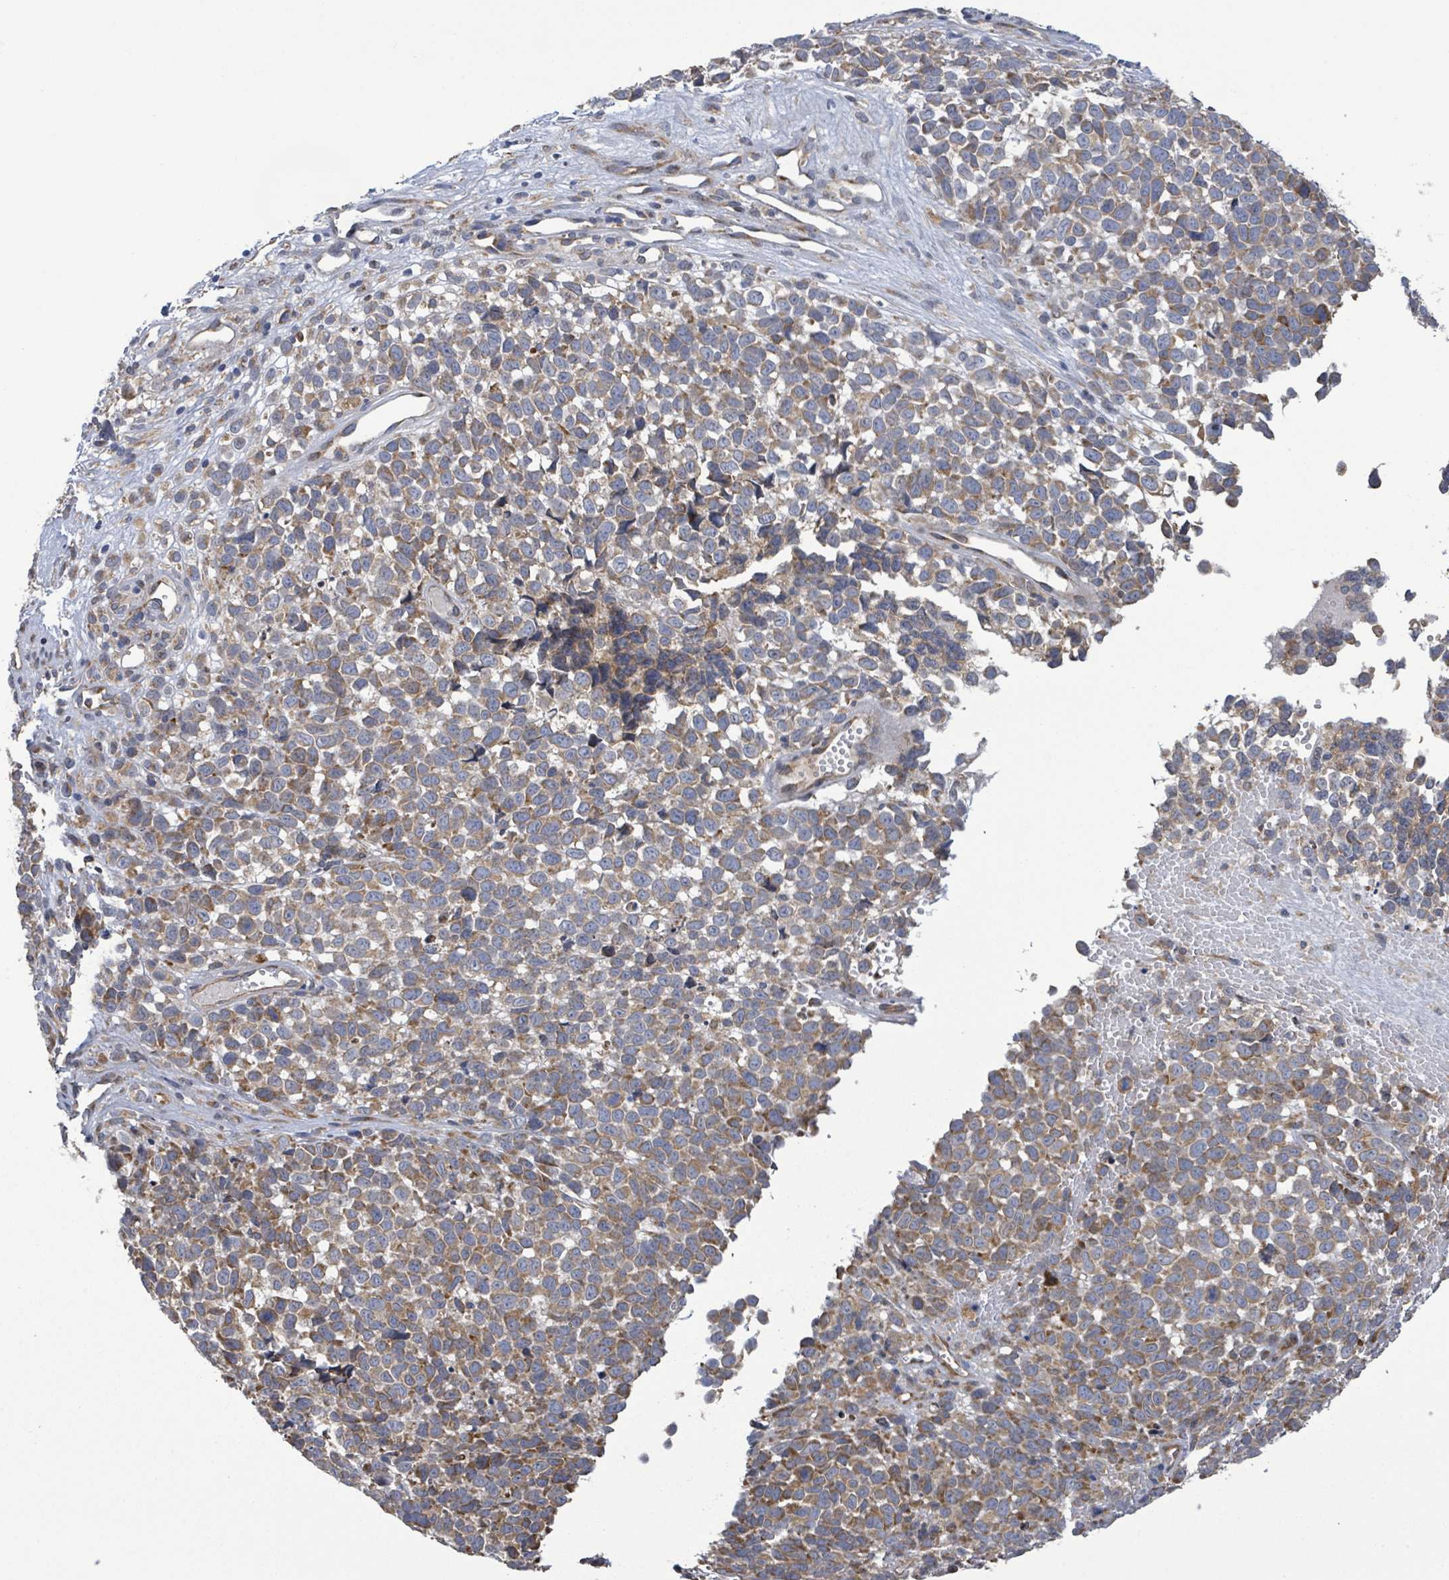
{"staining": {"intensity": "moderate", "quantity": ">75%", "location": "cytoplasmic/membranous"}, "tissue": "melanoma", "cell_type": "Tumor cells", "image_type": "cancer", "snomed": [{"axis": "morphology", "description": "Malignant melanoma, NOS"}, {"axis": "topography", "description": "Nose, NOS"}], "caption": "An image of human melanoma stained for a protein shows moderate cytoplasmic/membranous brown staining in tumor cells.", "gene": "NOMO1", "patient": {"sex": "female", "age": 48}}